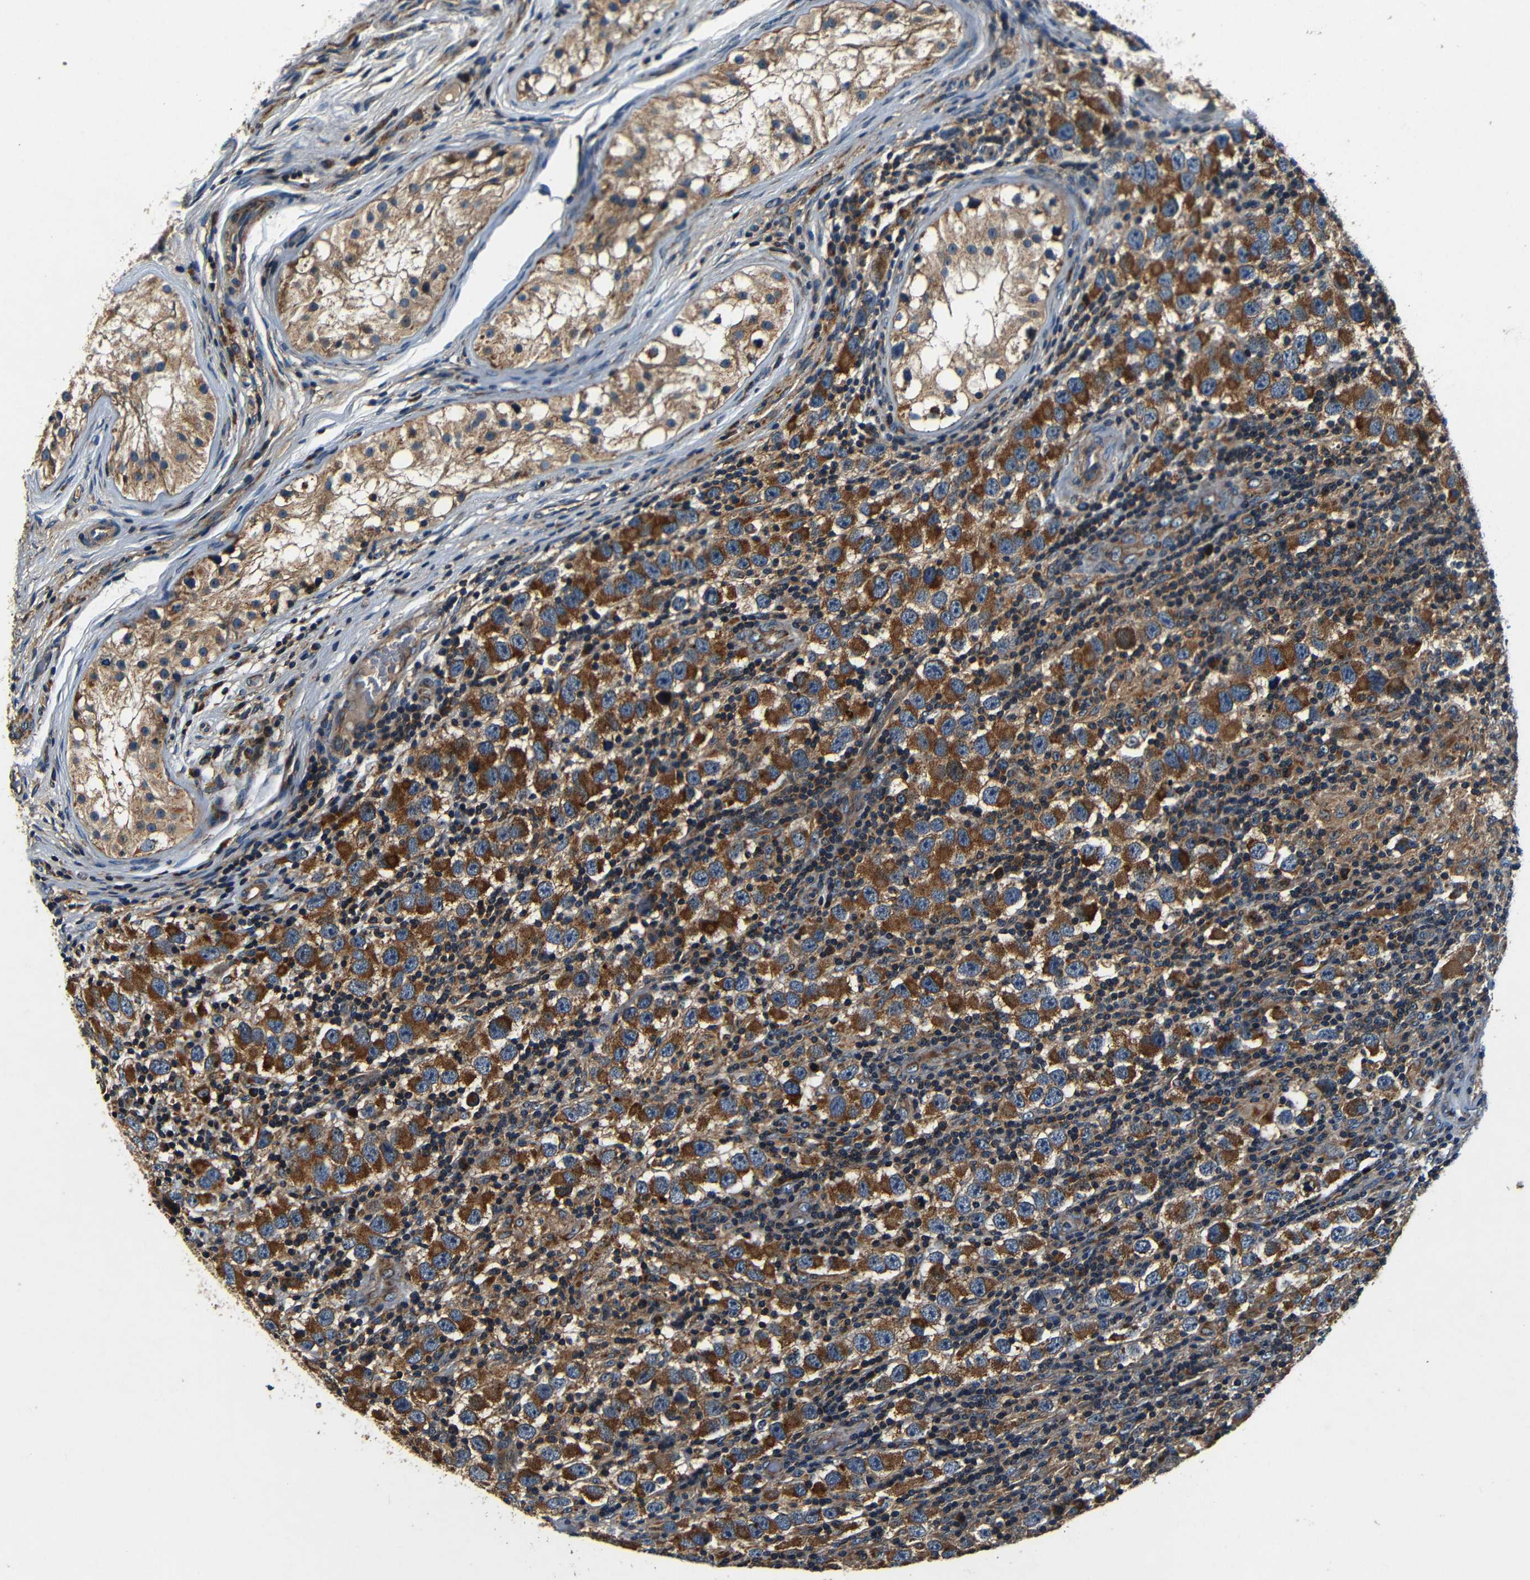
{"staining": {"intensity": "moderate", "quantity": ">75%", "location": "cytoplasmic/membranous"}, "tissue": "testis cancer", "cell_type": "Tumor cells", "image_type": "cancer", "snomed": [{"axis": "morphology", "description": "Carcinoma, Embryonal, NOS"}, {"axis": "topography", "description": "Testis"}], "caption": "Embryonal carcinoma (testis) stained with a brown dye reveals moderate cytoplasmic/membranous positive expression in about >75% of tumor cells.", "gene": "MTX1", "patient": {"sex": "male", "age": 21}}